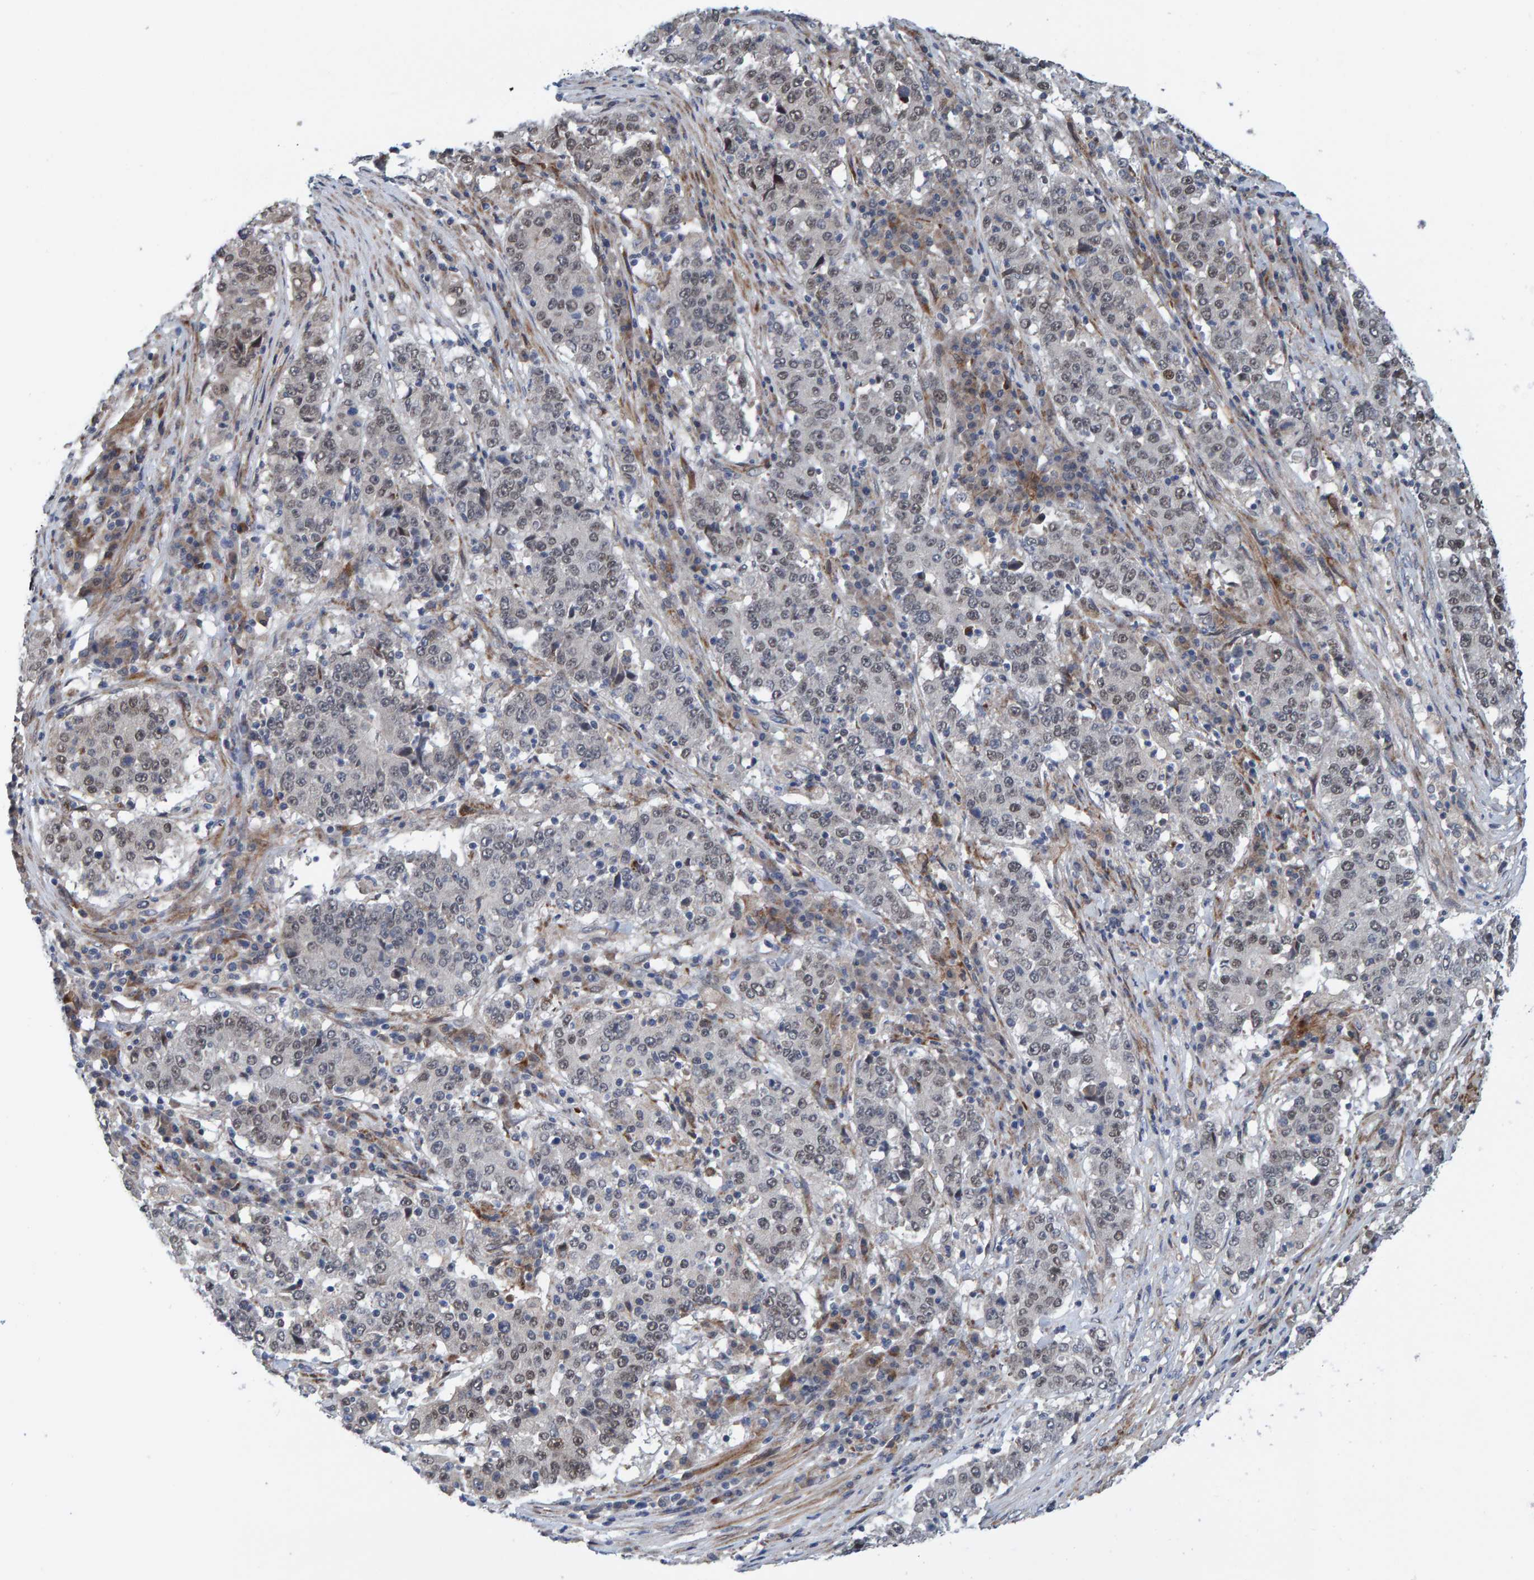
{"staining": {"intensity": "weak", "quantity": "25%-75%", "location": "nuclear"}, "tissue": "stomach cancer", "cell_type": "Tumor cells", "image_type": "cancer", "snomed": [{"axis": "morphology", "description": "Adenocarcinoma, NOS"}, {"axis": "topography", "description": "Stomach"}], "caption": "Weak nuclear protein staining is appreciated in approximately 25%-75% of tumor cells in stomach adenocarcinoma.", "gene": "MFSD6L", "patient": {"sex": "male", "age": 59}}